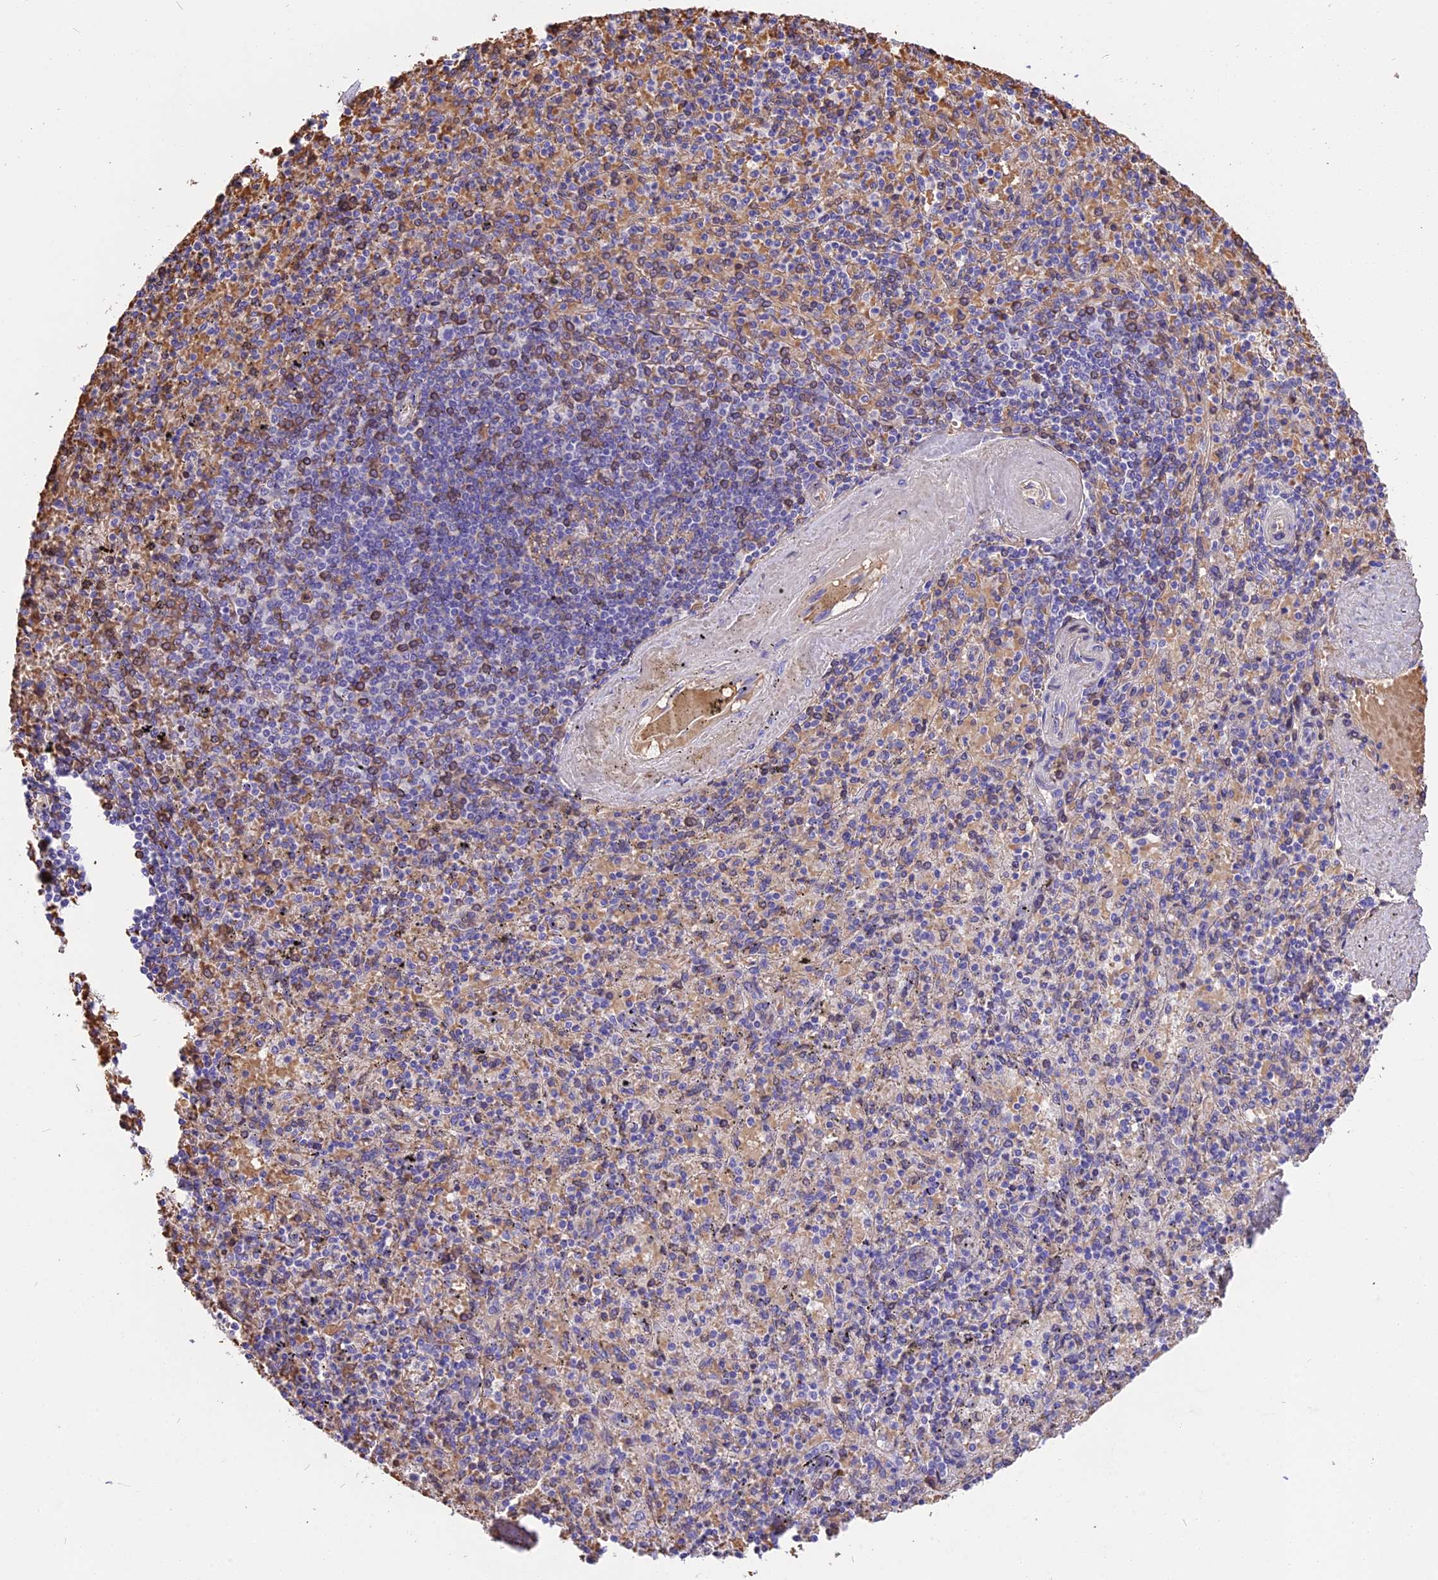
{"staining": {"intensity": "moderate", "quantity": "<25%", "location": "cytoplasmic/membranous"}, "tissue": "spleen", "cell_type": "Cells in red pulp", "image_type": "normal", "snomed": [{"axis": "morphology", "description": "Normal tissue, NOS"}, {"axis": "topography", "description": "Spleen"}], "caption": "Immunohistochemical staining of unremarkable spleen displays low levels of moderate cytoplasmic/membranous positivity in about <25% of cells in red pulp.", "gene": "TNNC2", "patient": {"sex": "male", "age": 82}}